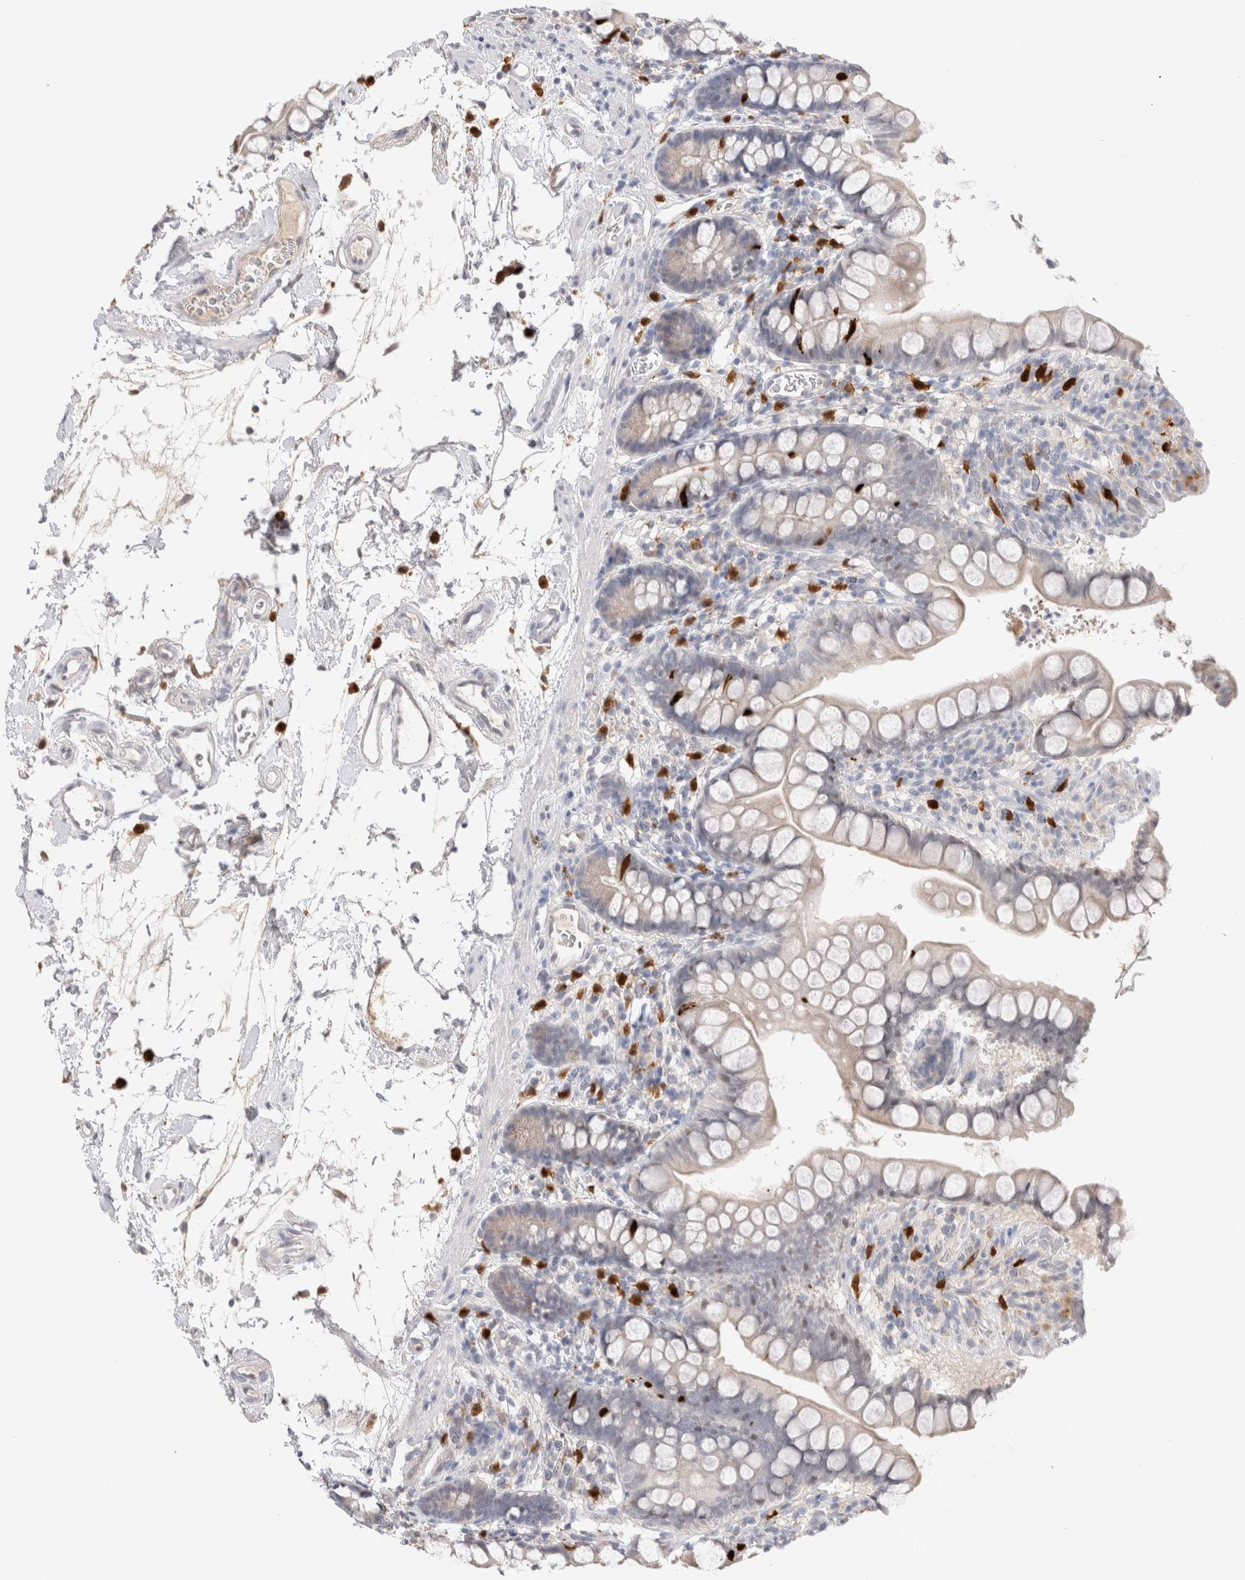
{"staining": {"intensity": "negative", "quantity": "none", "location": "none"}, "tissue": "small intestine", "cell_type": "Glandular cells", "image_type": "normal", "snomed": [{"axis": "morphology", "description": "Normal tissue, NOS"}, {"axis": "topography", "description": "Small intestine"}], "caption": "IHC histopathology image of unremarkable small intestine: small intestine stained with DAB exhibits no significant protein staining in glandular cells.", "gene": "HPGDS", "patient": {"sex": "female", "age": 84}}